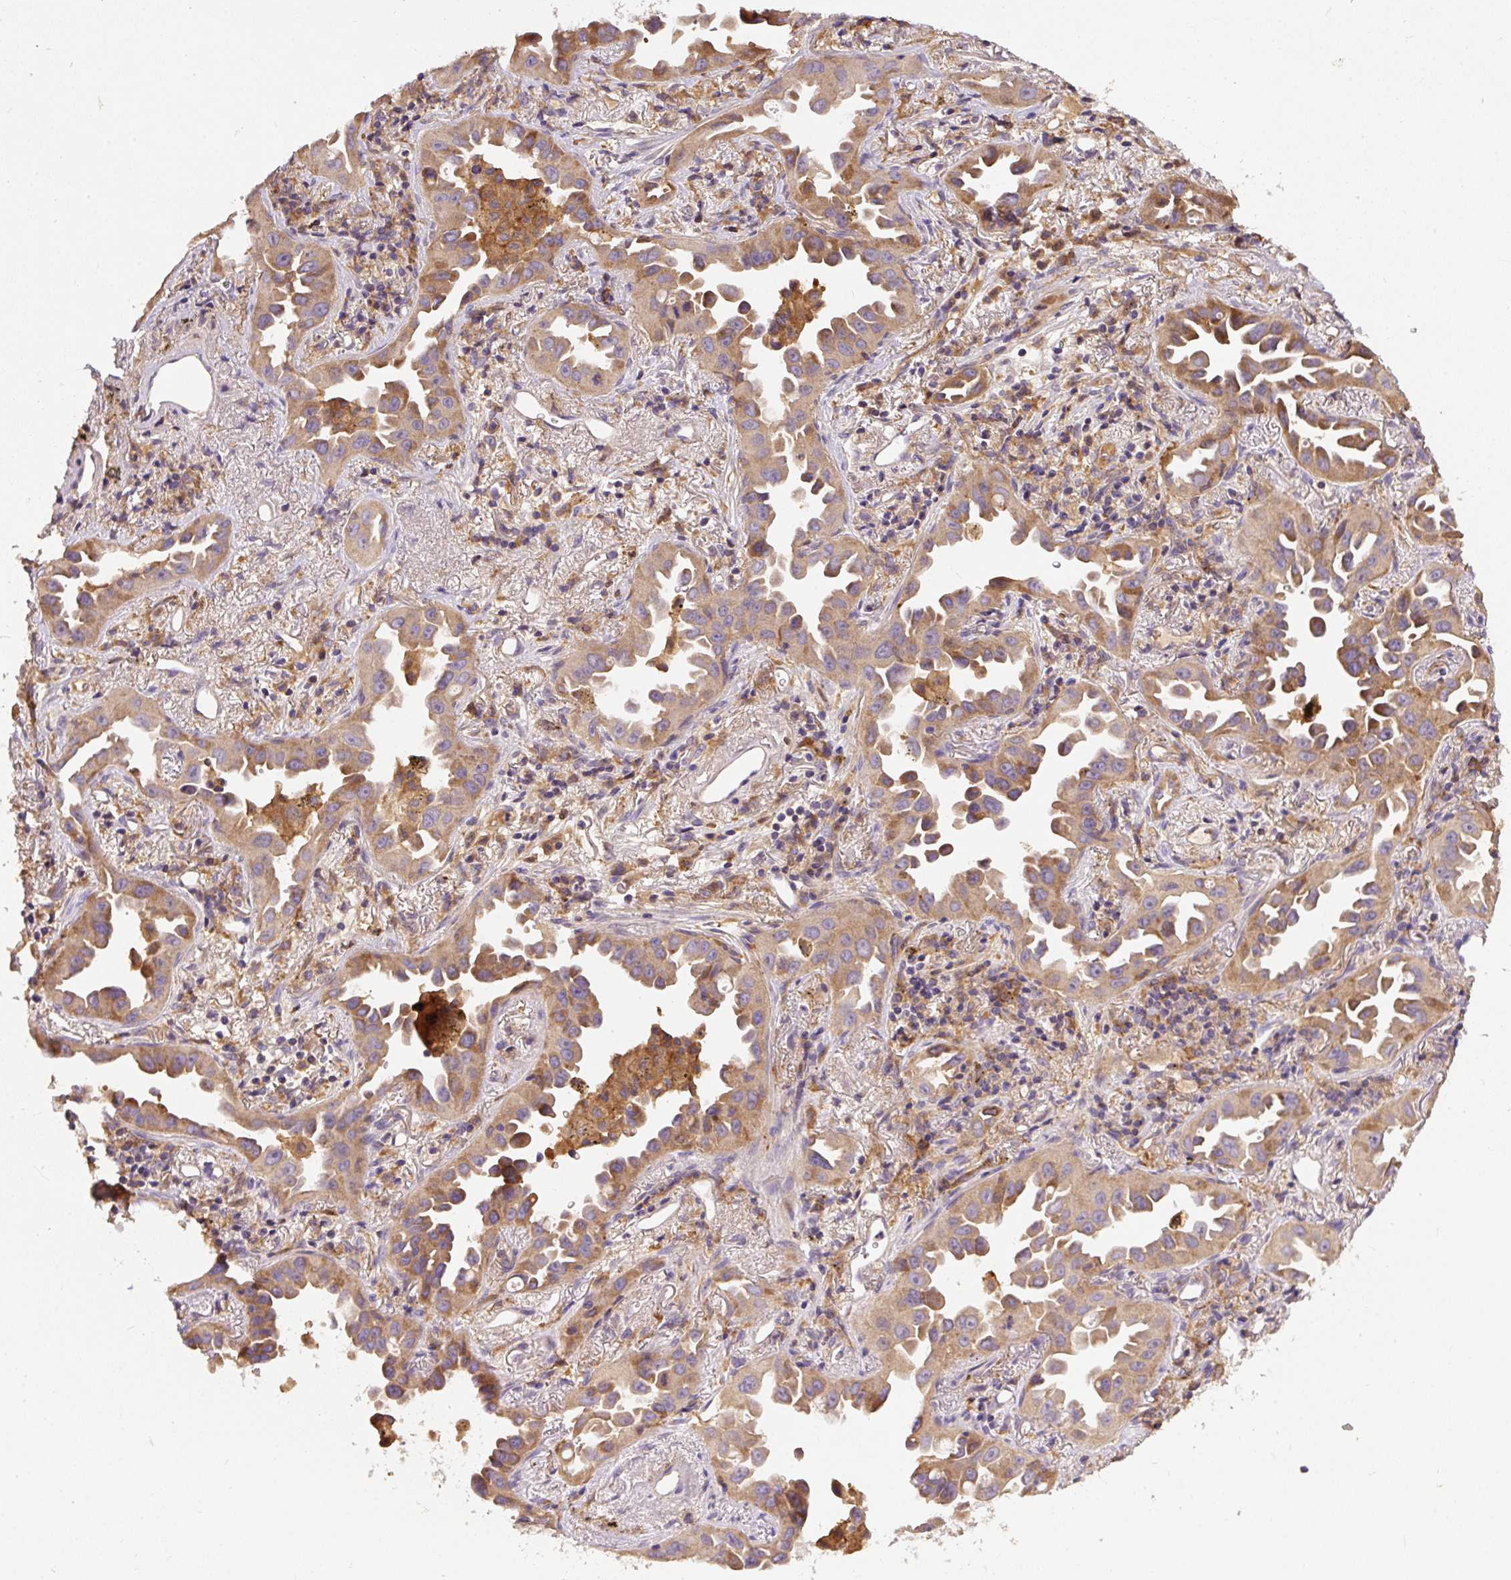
{"staining": {"intensity": "moderate", "quantity": ">75%", "location": "cytoplasmic/membranous"}, "tissue": "lung cancer", "cell_type": "Tumor cells", "image_type": "cancer", "snomed": [{"axis": "morphology", "description": "Adenocarcinoma, NOS"}, {"axis": "topography", "description": "Lung"}], "caption": "Approximately >75% of tumor cells in adenocarcinoma (lung) demonstrate moderate cytoplasmic/membranous protein expression as visualized by brown immunohistochemical staining.", "gene": "DAPK1", "patient": {"sex": "male", "age": 68}}